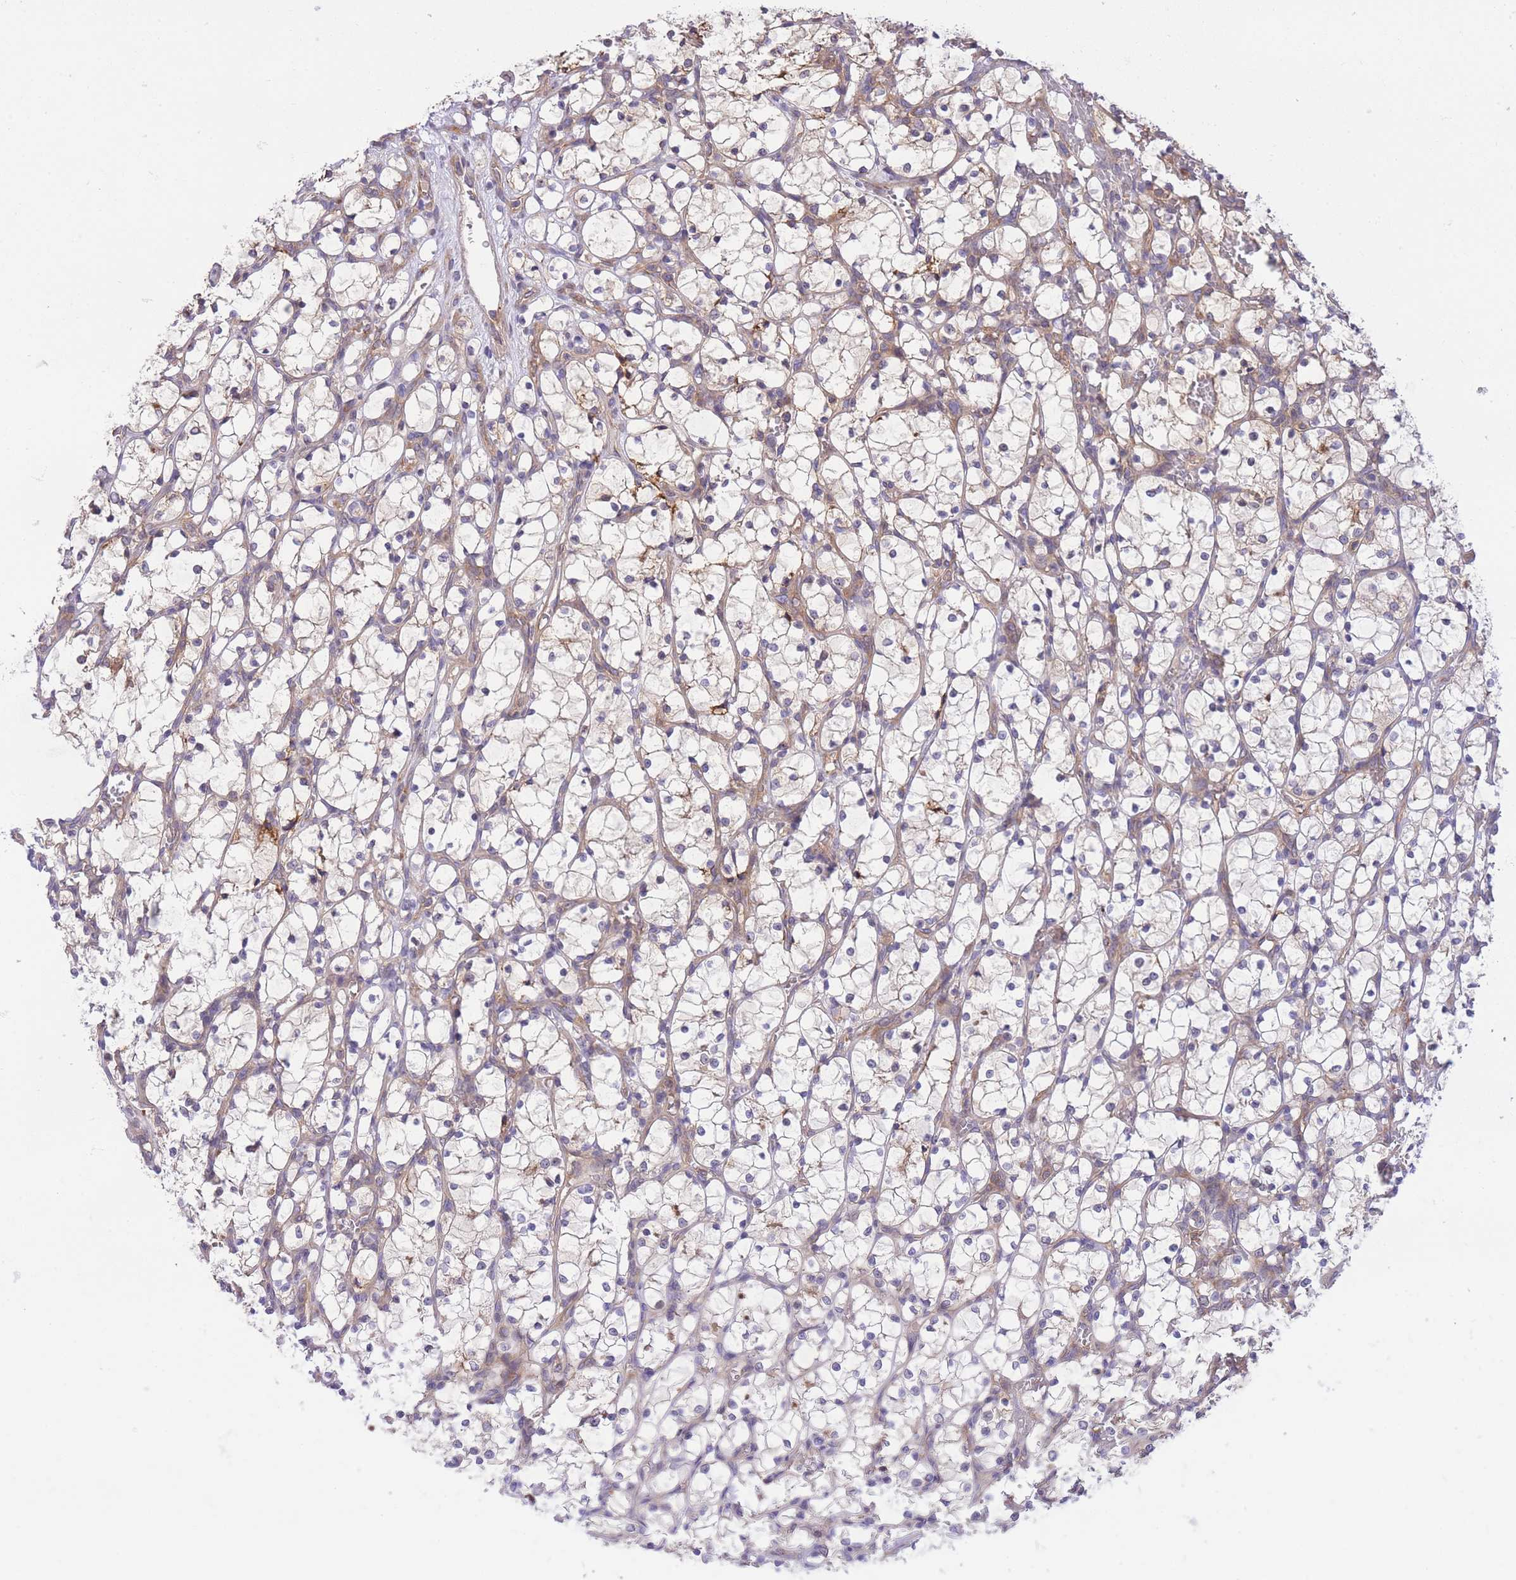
{"staining": {"intensity": "weak", "quantity": ">75%", "location": "cytoplasmic/membranous"}, "tissue": "renal cancer", "cell_type": "Tumor cells", "image_type": "cancer", "snomed": [{"axis": "morphology", "description": "Adenocarcinoma, NOS"}, {"axis": "topography", "description": "Kidney"}], "caption": "Immunohistochemical staining of adenocarcinoma (renal) demonstrates low levels of weak cytoplasmic/membranous staining in approximately >75% of tumor cells.", "gene": "EIF2B2", "patient": {"sex": "female", "age": 69}}